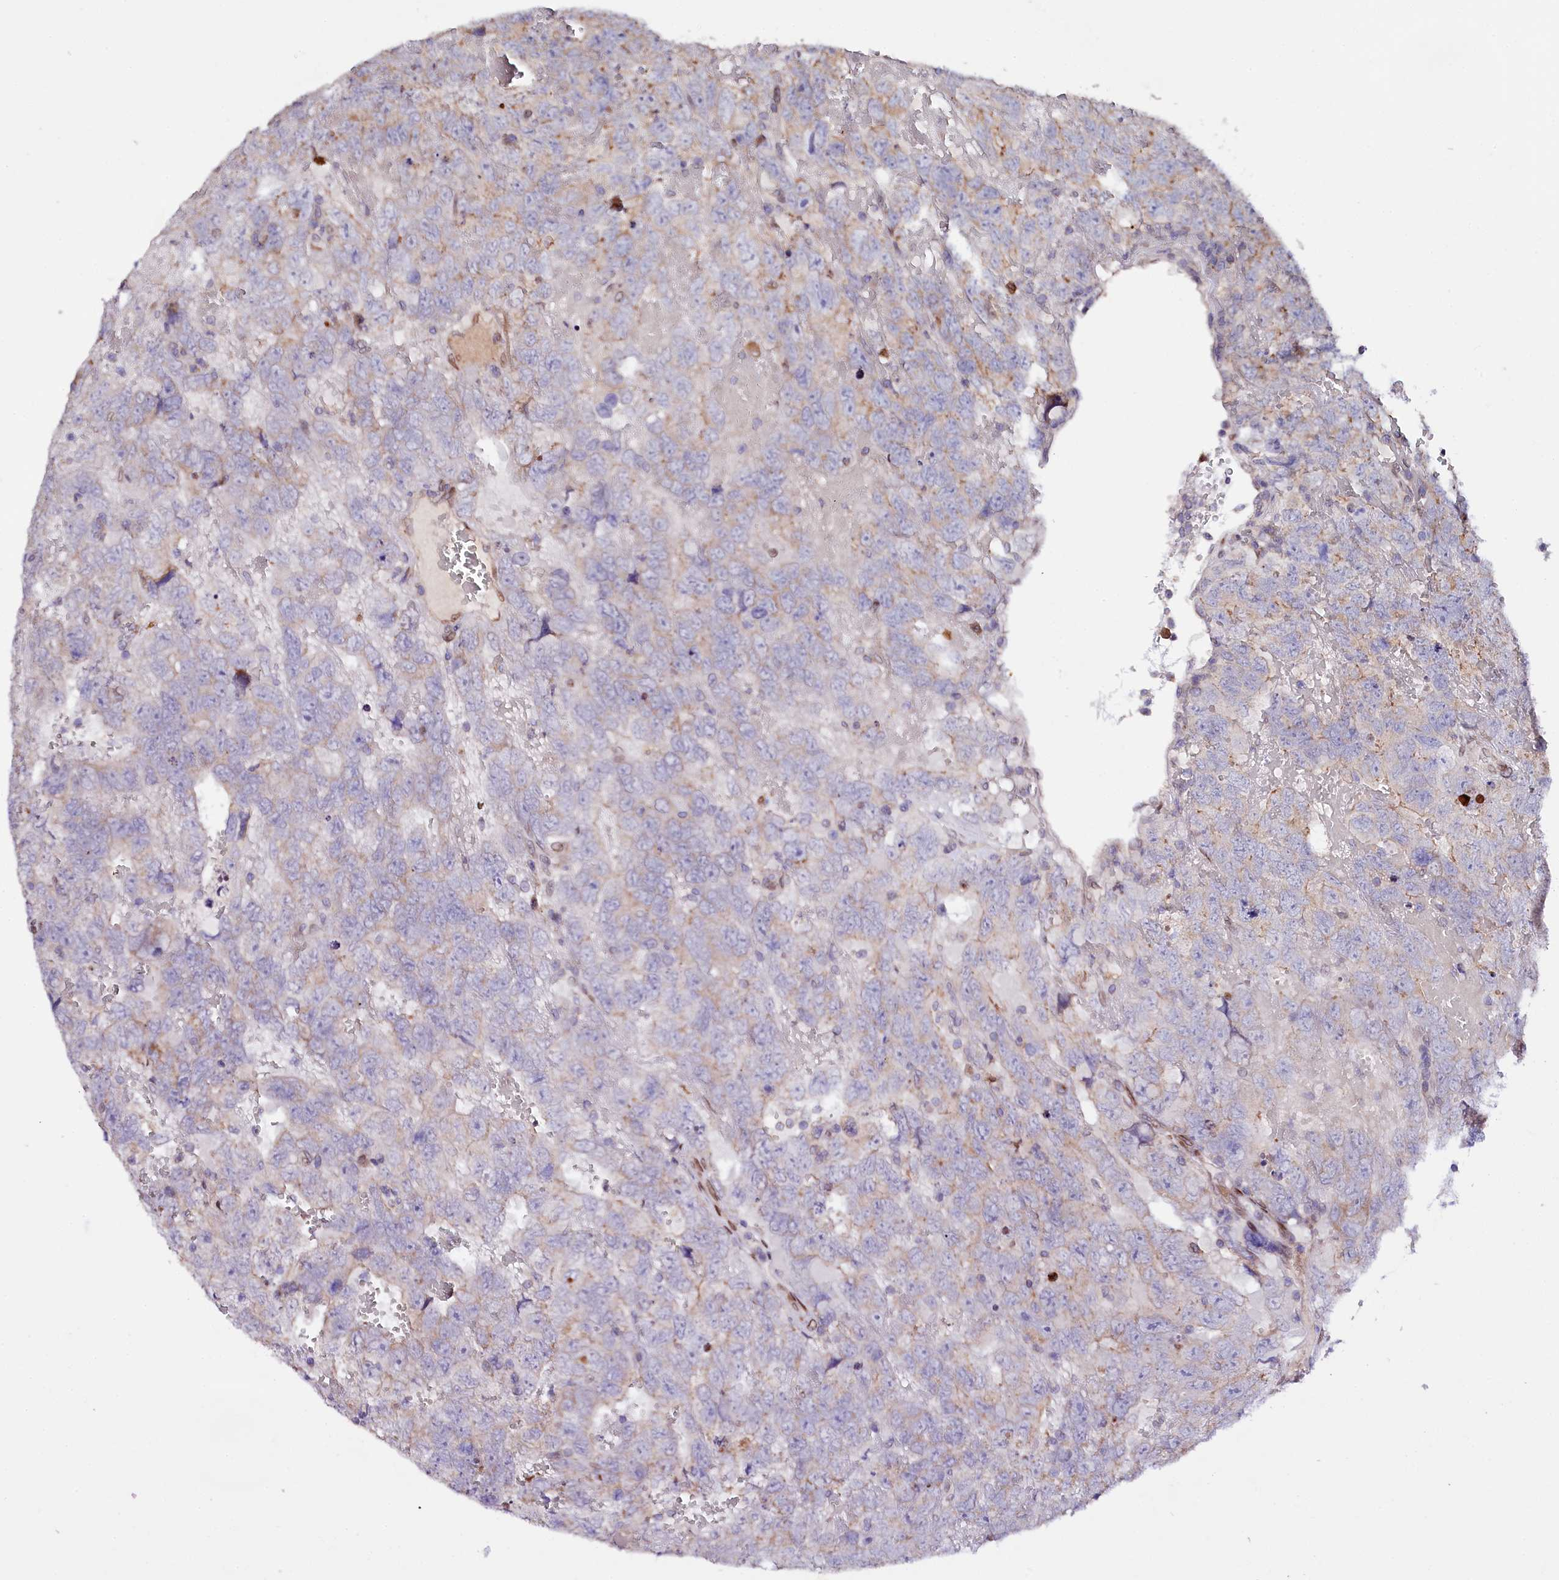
{"staining": {"intensity": "weak", "quantity": "<25%", "location": "cytoplasmic/membranous"}, "tissue": "testis cancer", "cell_type": "Tumor cells", "image_type": "cancer", "snomed": [{"axis": "morphology", "description": "Carcinoma, Embryonal, NOS"}, {"axis": "topography", "description": "Testis"}], "caption": "Testis cancer was stained to show a protein in brown. There is no significant staining in tumor cells.", "gene": "ZNF226", "patient": {"sex": "male", "age": 45}}